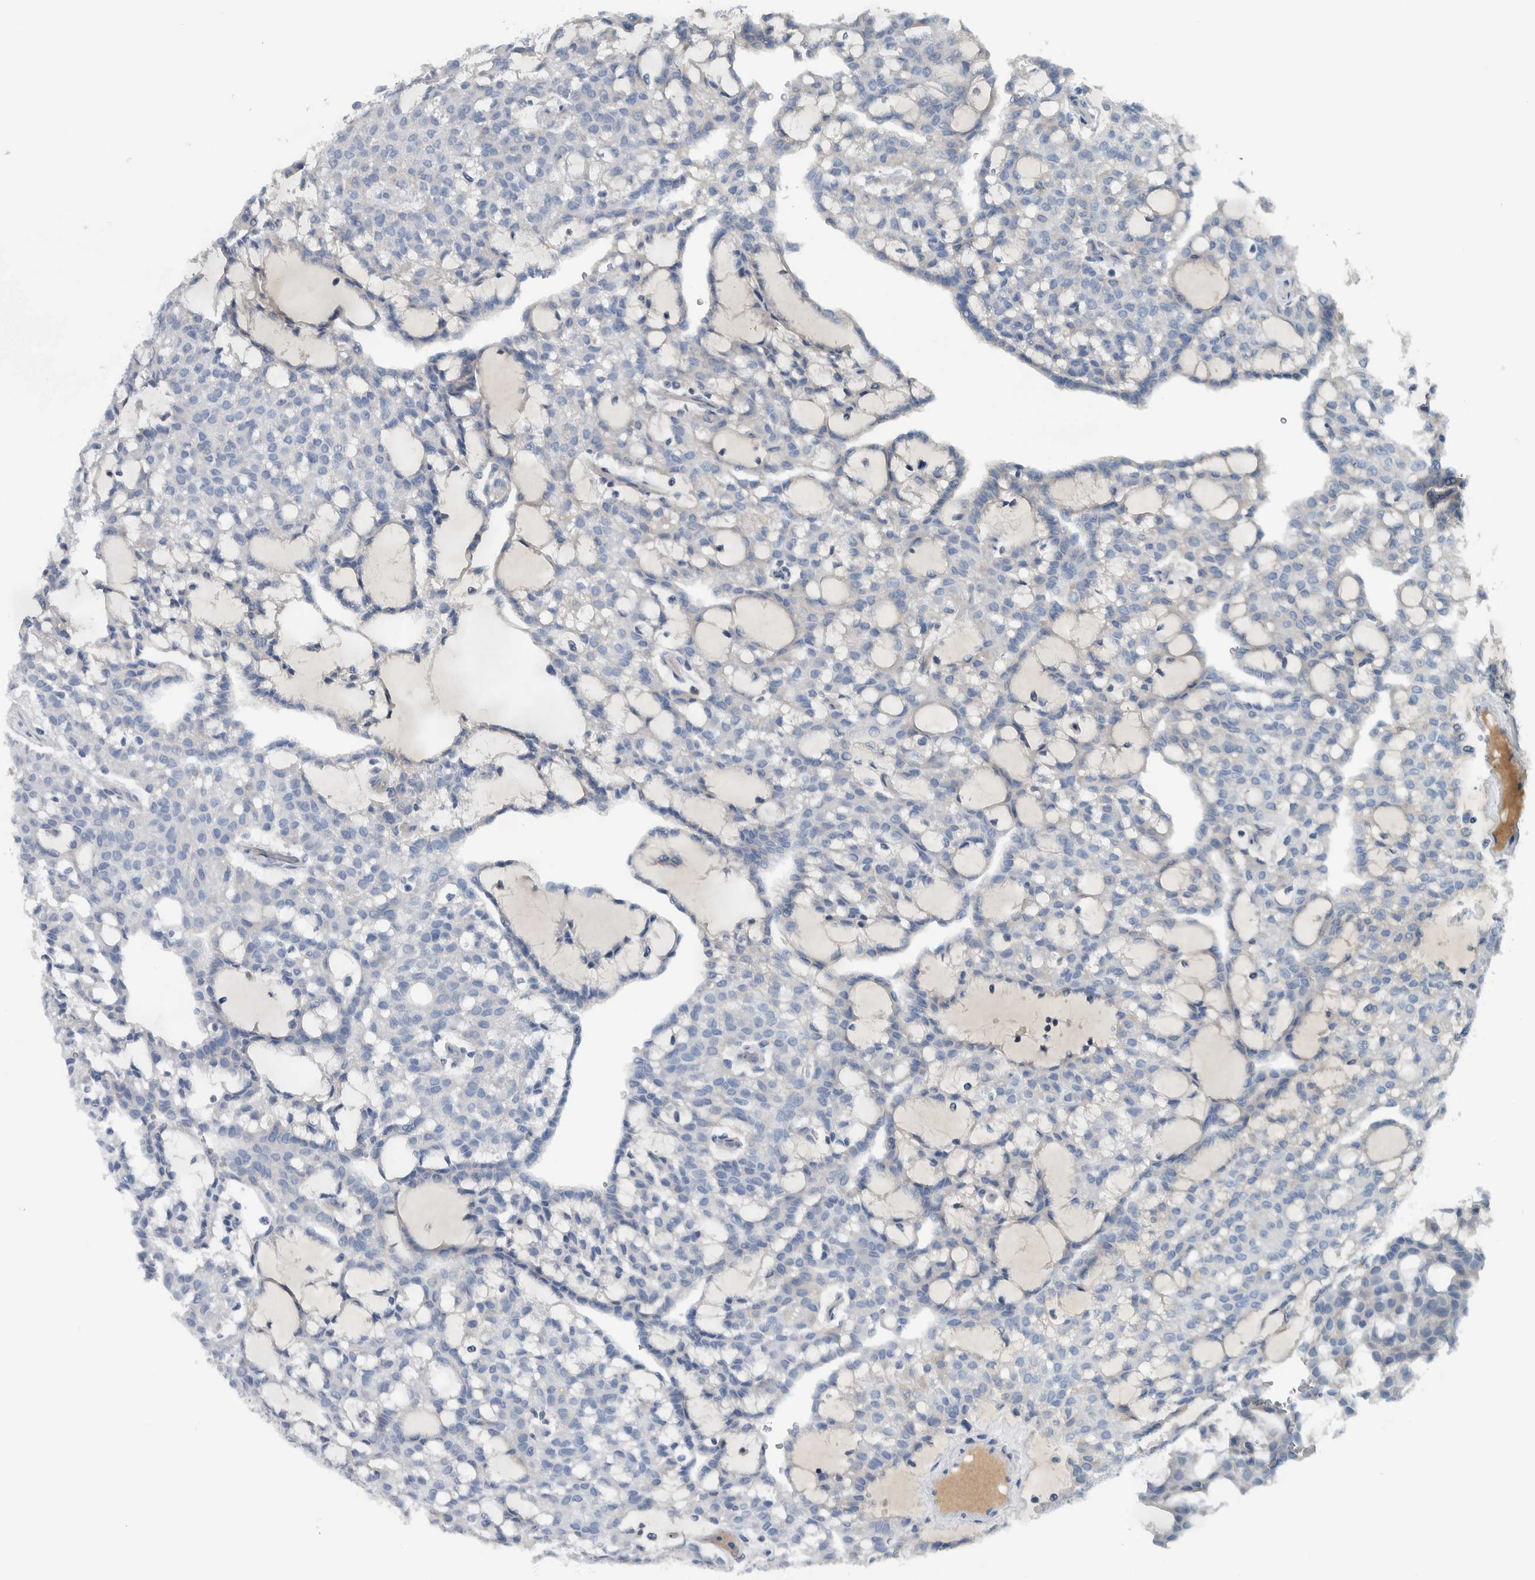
{"staining": {"intensity": "negative", "quantity": "none", "location": "none"}, "tissue": "renal cancer", "cell_type": "Tumor cells", "image_type": "cancer", "snomed": [{"axis": "morphology", "description": "Adenocarcinoma, NOS"}, {"axis": "topography", "description": "Kidney"}], "caption": "Protein analysis of adenocarcinoma (renal) exhibits no significant expression in tumor cells. (DAB immunohistochemistry with hematoxylin counter stain).", "gene": "SERPINC1", "patient": {"sex": "male", "age": 63}}